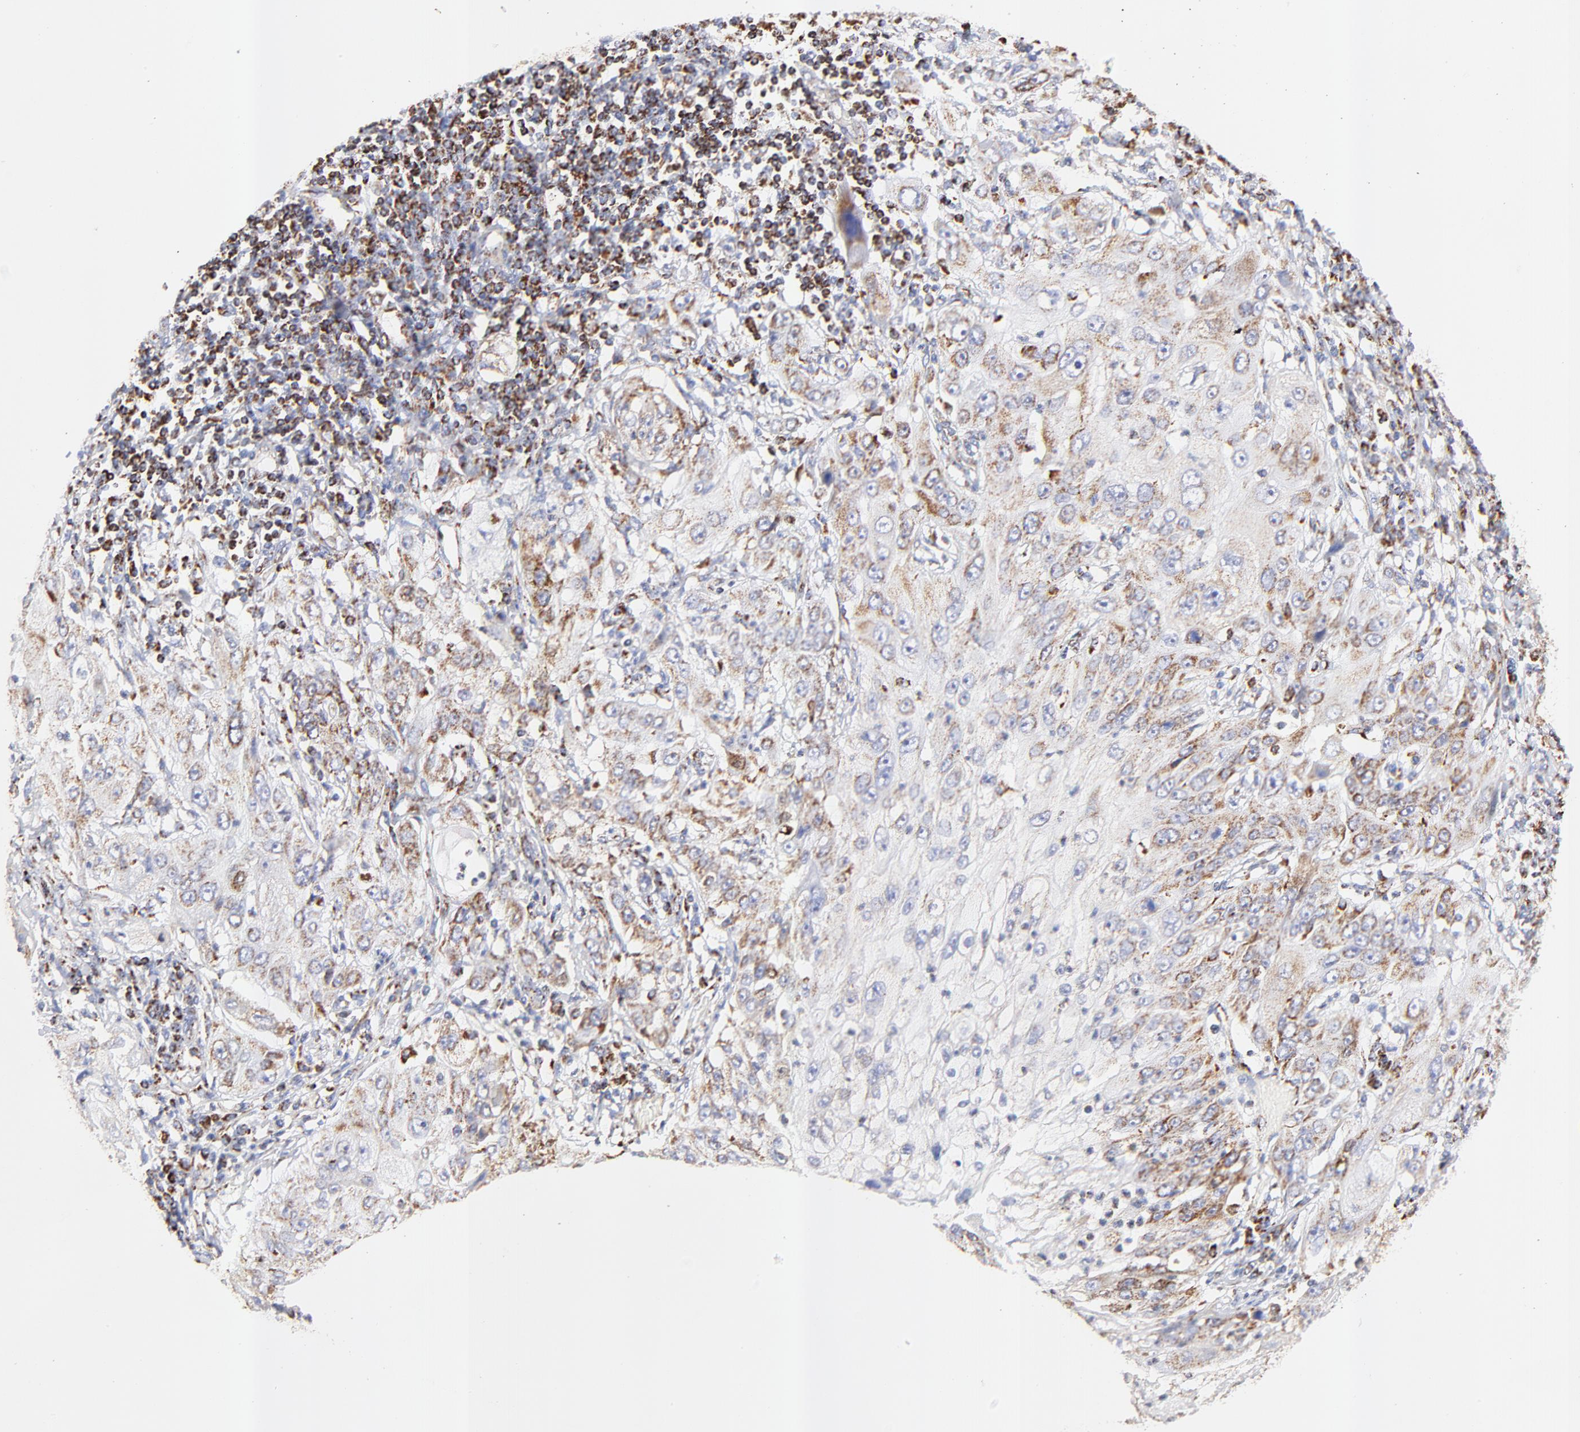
{"staining": {"intensity": "moderate", "quantity": ">75%", "location": "cytoplasmic/membranous"}, "tissue": "lung cancer", "cell_type": "Tumor cells", "image_type": "cancer", "snomed": [{"axis": "morphology", "description": "Inflammation, NOS"}, {"axis": "morphology", "description": "Squamous cell carcinoma, NOS"}, {"axis": "topography", "description": "Lymph node"}, {"axis": "topography", "description": "Soft tissue"}, {"axis": "topography", "description": "Lung"}], "caption": "High-magnification brightfield microscopy of lung cancer stained with DAB (3,3'-diaminobenzidine) (brown) and counterstained with hematoxylin (blue). tumor cells exhibit moderate cytoplasmic/membranous positivity is present in about>75% of cells.", "gene": "COX4I1", "patient": {"sex": "male", "age": 66}}